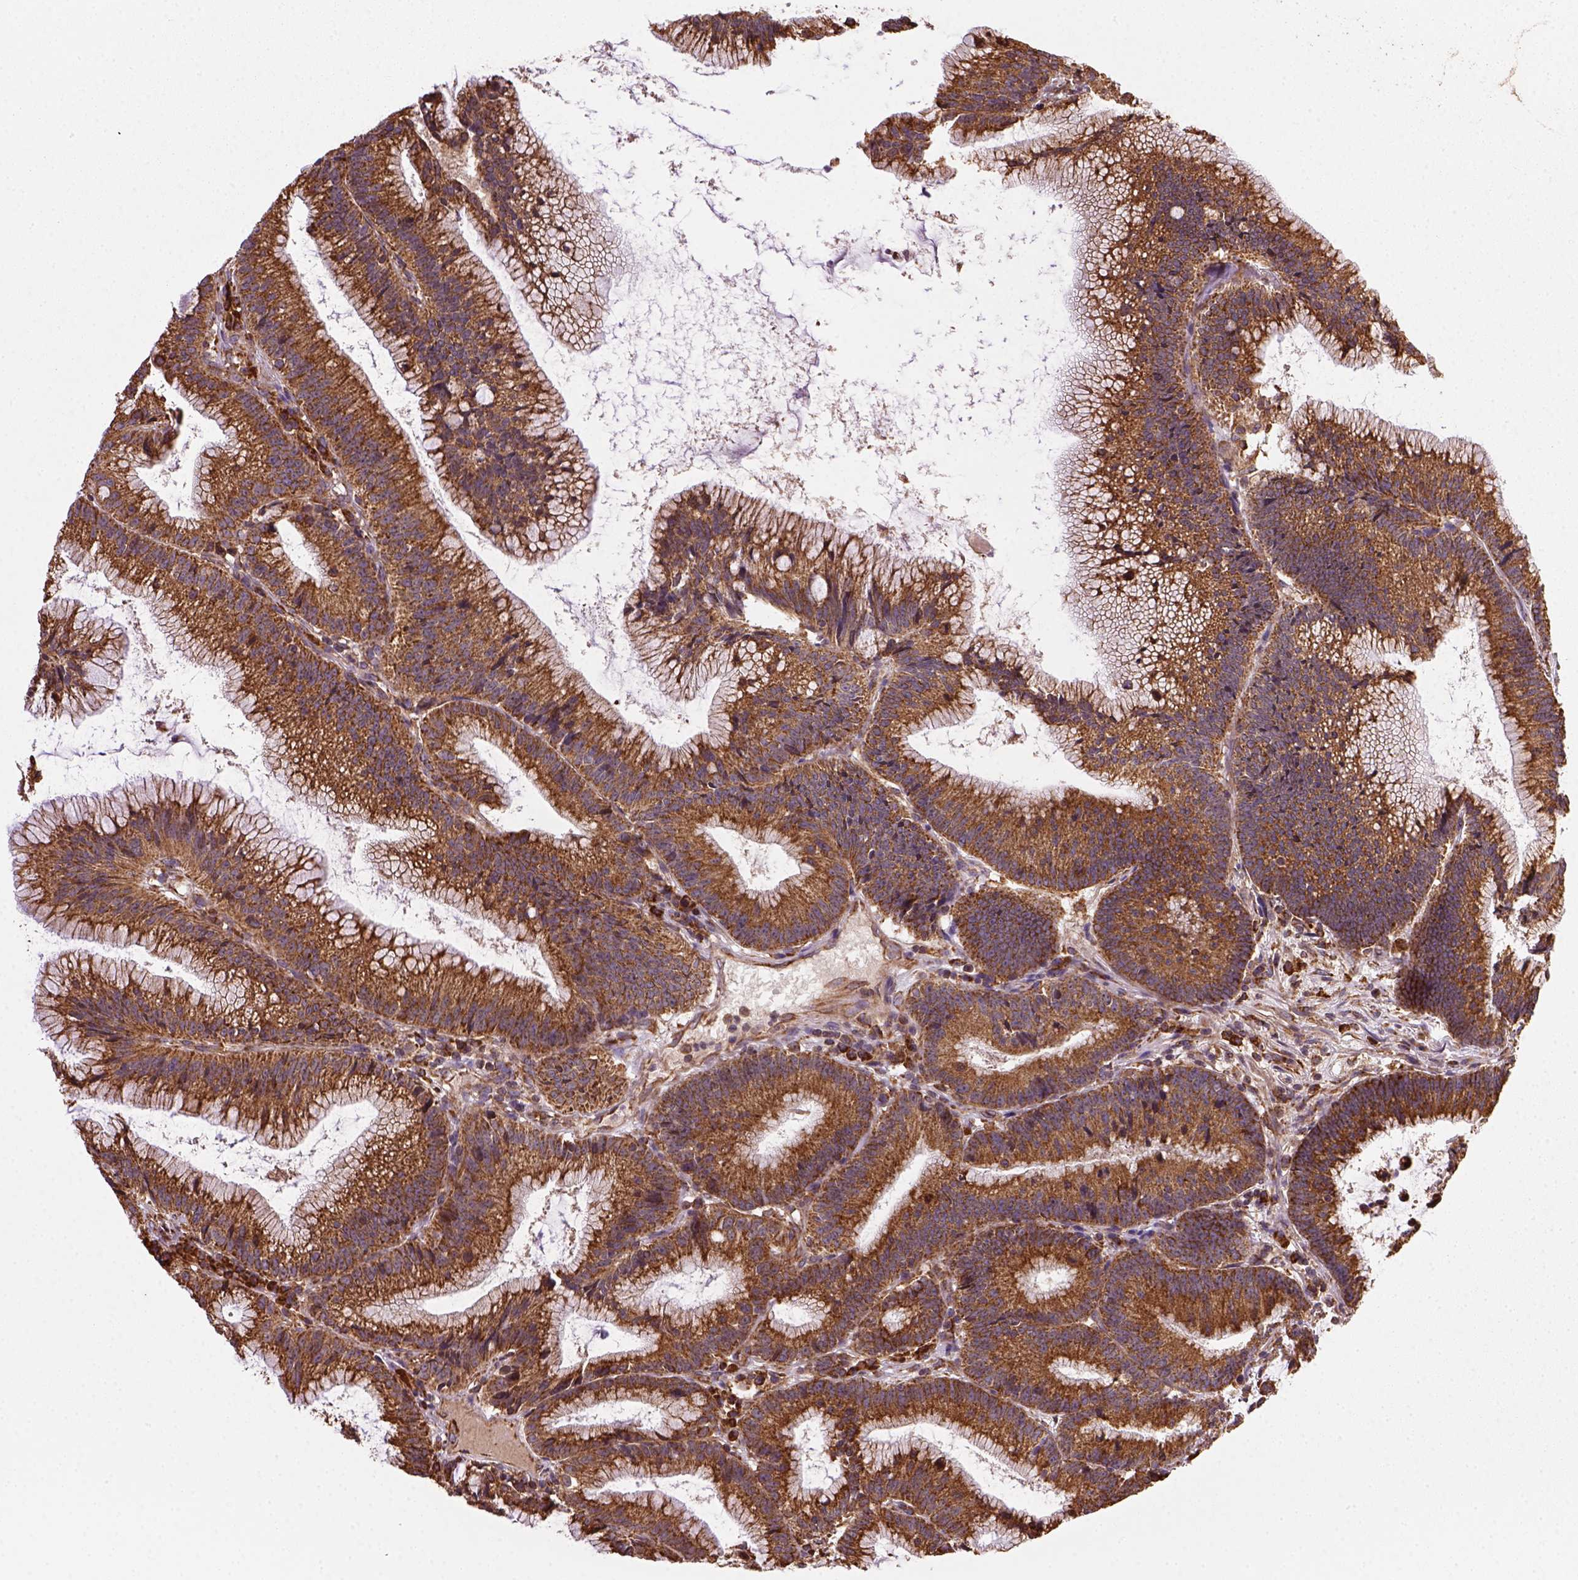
{"staining": {"intensity": "strong", "quantity": ">75%", "location": "cytoplasmic/membranous"}, "tissue": "colorectal cancer", "cell_type": "Tumor cells", "image_type": "cancer", "snomed": [{"axis": "morphology", "description": "Adenocarcinoma, NOS"}, {"axis": "topography", "description": "Colon"}], "caption": "Immunohistochemistry of colorectal cancer displays high levels of strong cytoplasmic/membranous expression in approximately >75% of tumor cells.", "gene": "MAPK8IP3", "patient": {"sex": "female", "age": 78}}